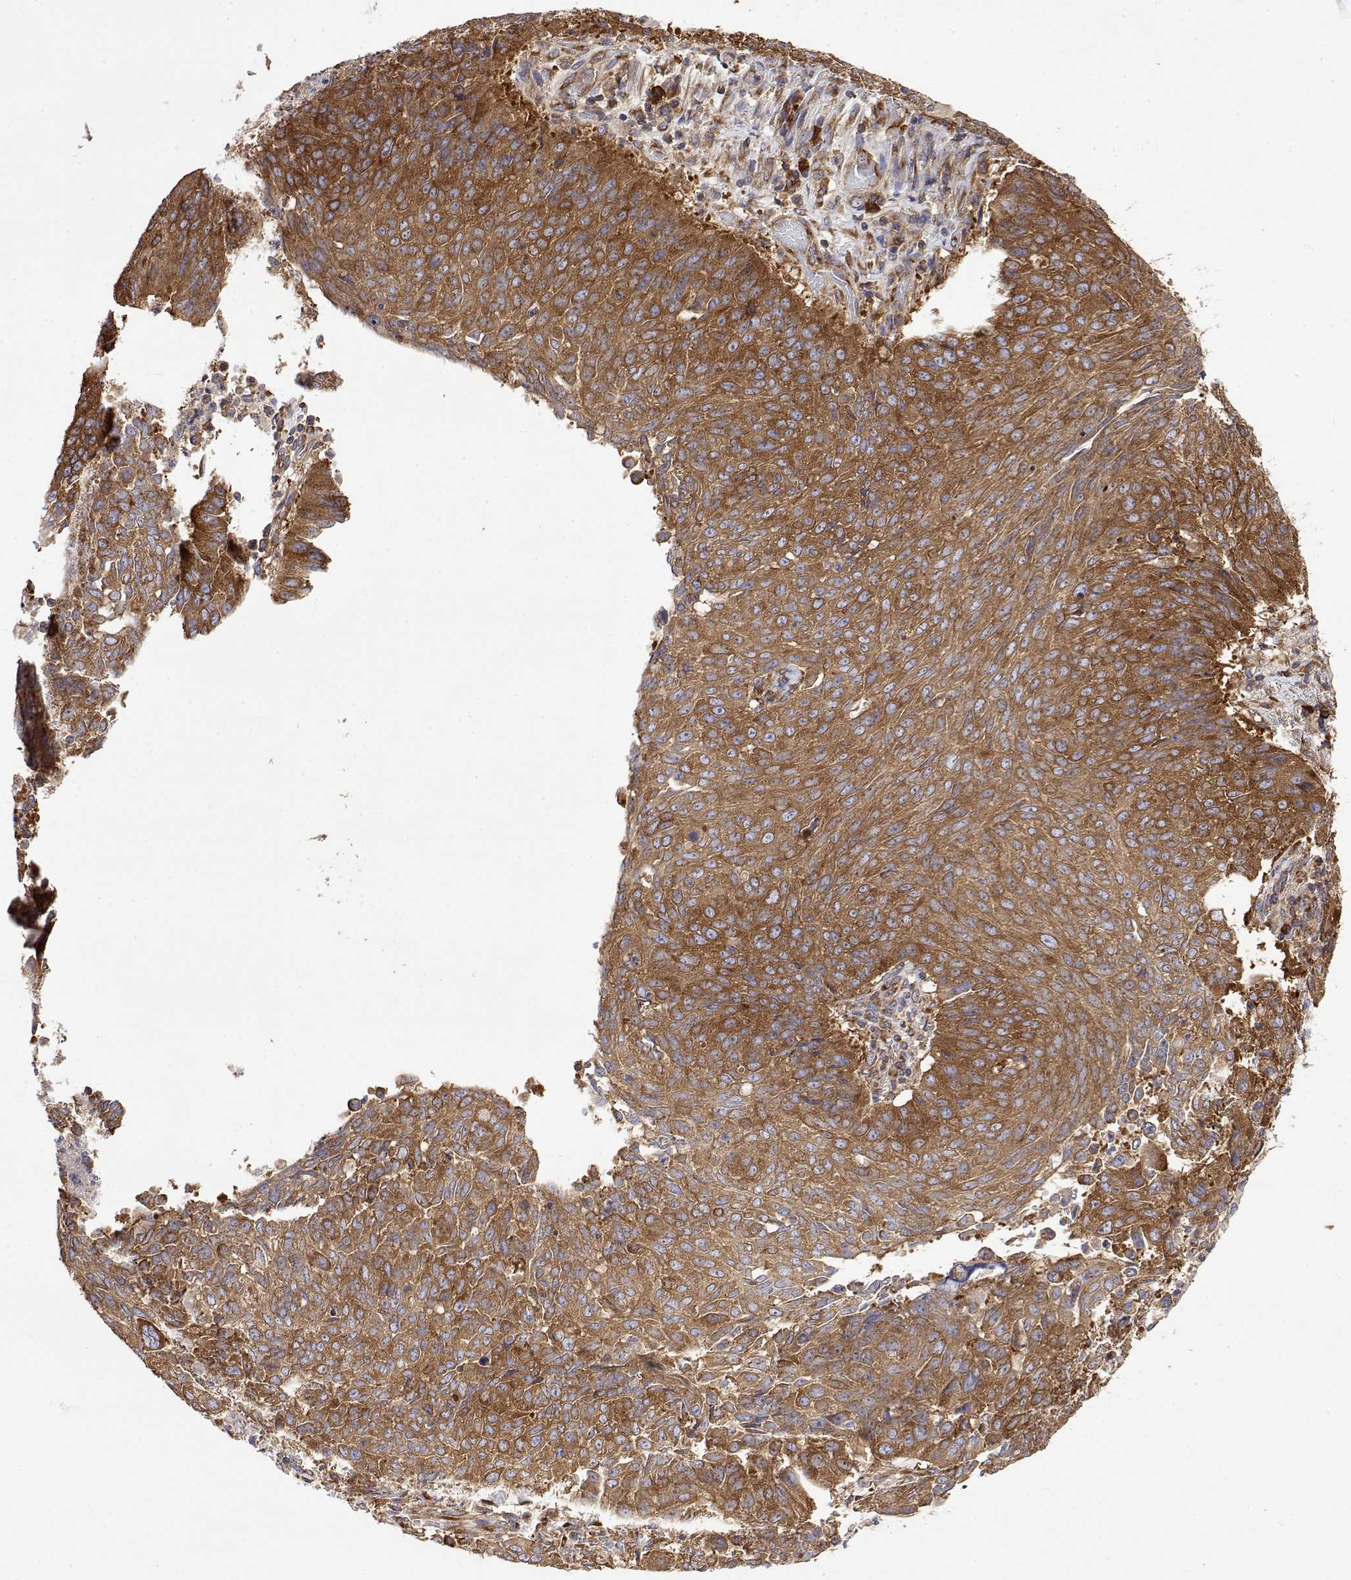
{"staining": {"intensity": "moderate", "quantity": ">75%", "location": "cytoplasmic/membranous"}, "tissue": "lung cancer", "cell_type": "Tumor cells", "image_type": "cancer", "snomed": [{"axis": "morphology", "description": "Normal tissue, NOS"}, {"axis": "morphology", "description": "Squamous cell carcinoma, NOS"}, {"axis": "topography", "description": "Bronchus"}, {"axis": "topography", "description": "Lung"}], "caption": "This is an image of immunohistochemistry (IHC) staining of lung cancer, which shows moderate positivity in the cytoplasmic/membranous of tumor cells.", "gene": "EEF1G", "patient": {"sex": "male", "age": 64}}